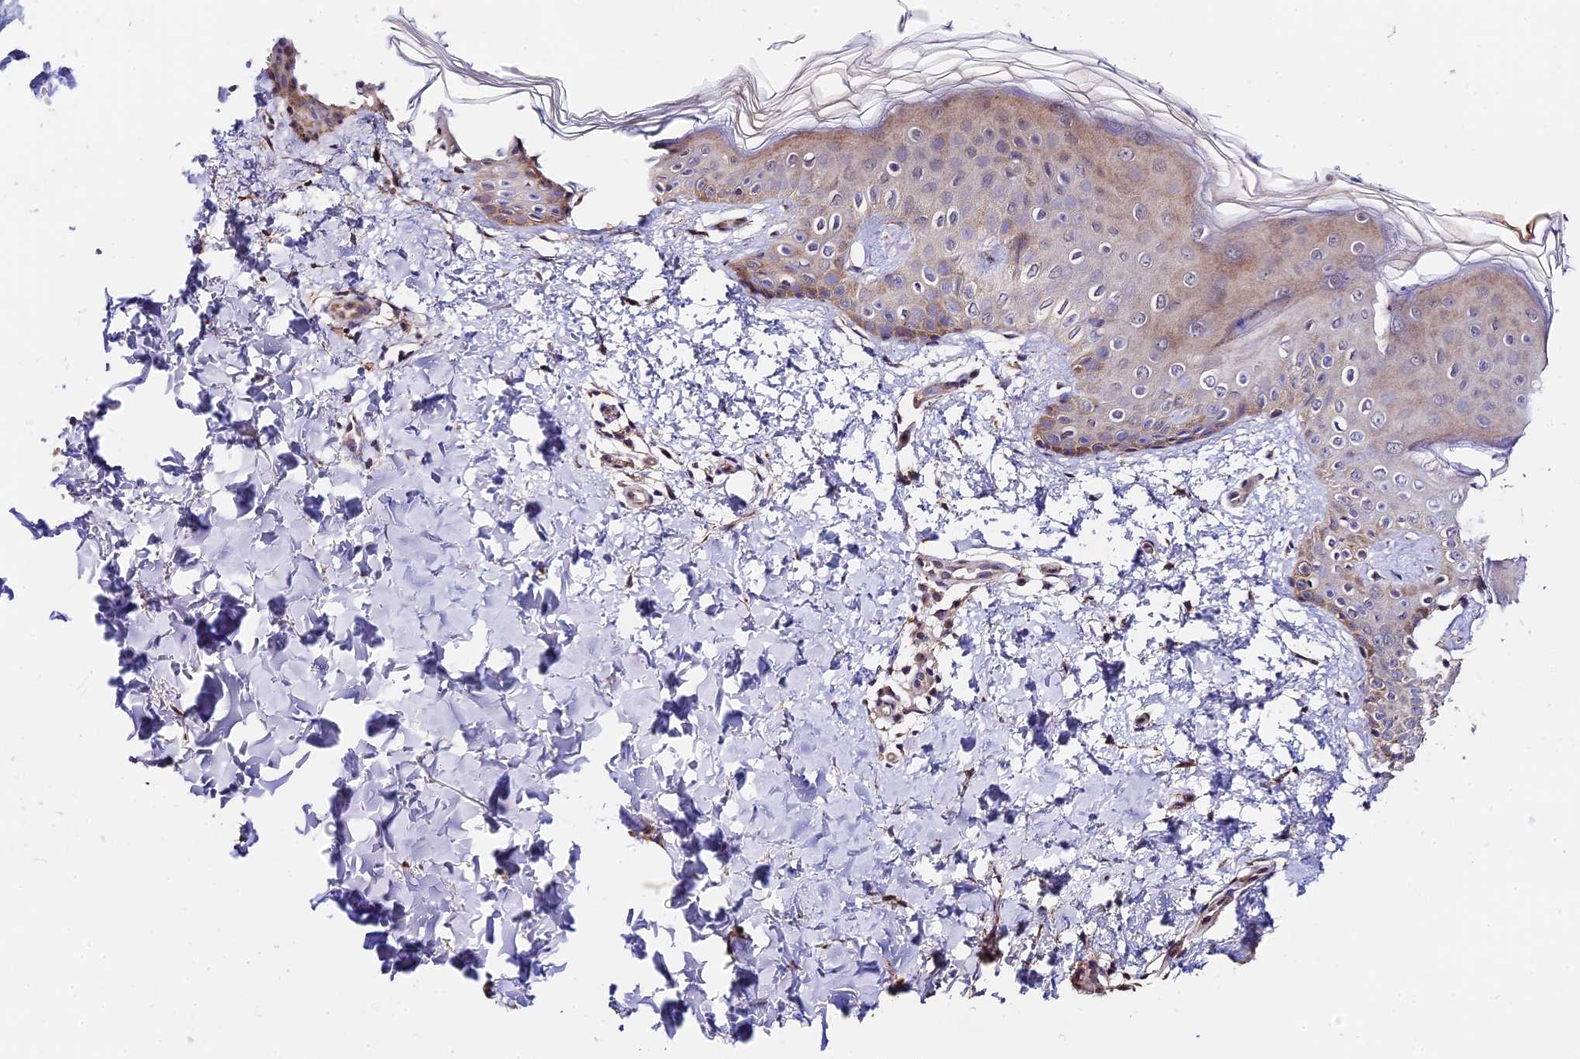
{"staining": {"intensity": "weak", "quantity": "25%-75%", "location": "cytoplasmic/membranous"}, "tissue": "skin", "cell_type": "Fibroblasts", "image_type": "normal", "snomed": [{"axis": "morphology", "description": "Normal tissue, NOS"}, {"axis": "topography", "description": "Skin"}], "caption": "A brown stain shows weak cytoplasmic/membranous positivity of a protein in fibroblasts of normal skin.", "gene": "C3orf20", "patient": {"sex": "female", "age": 58}}